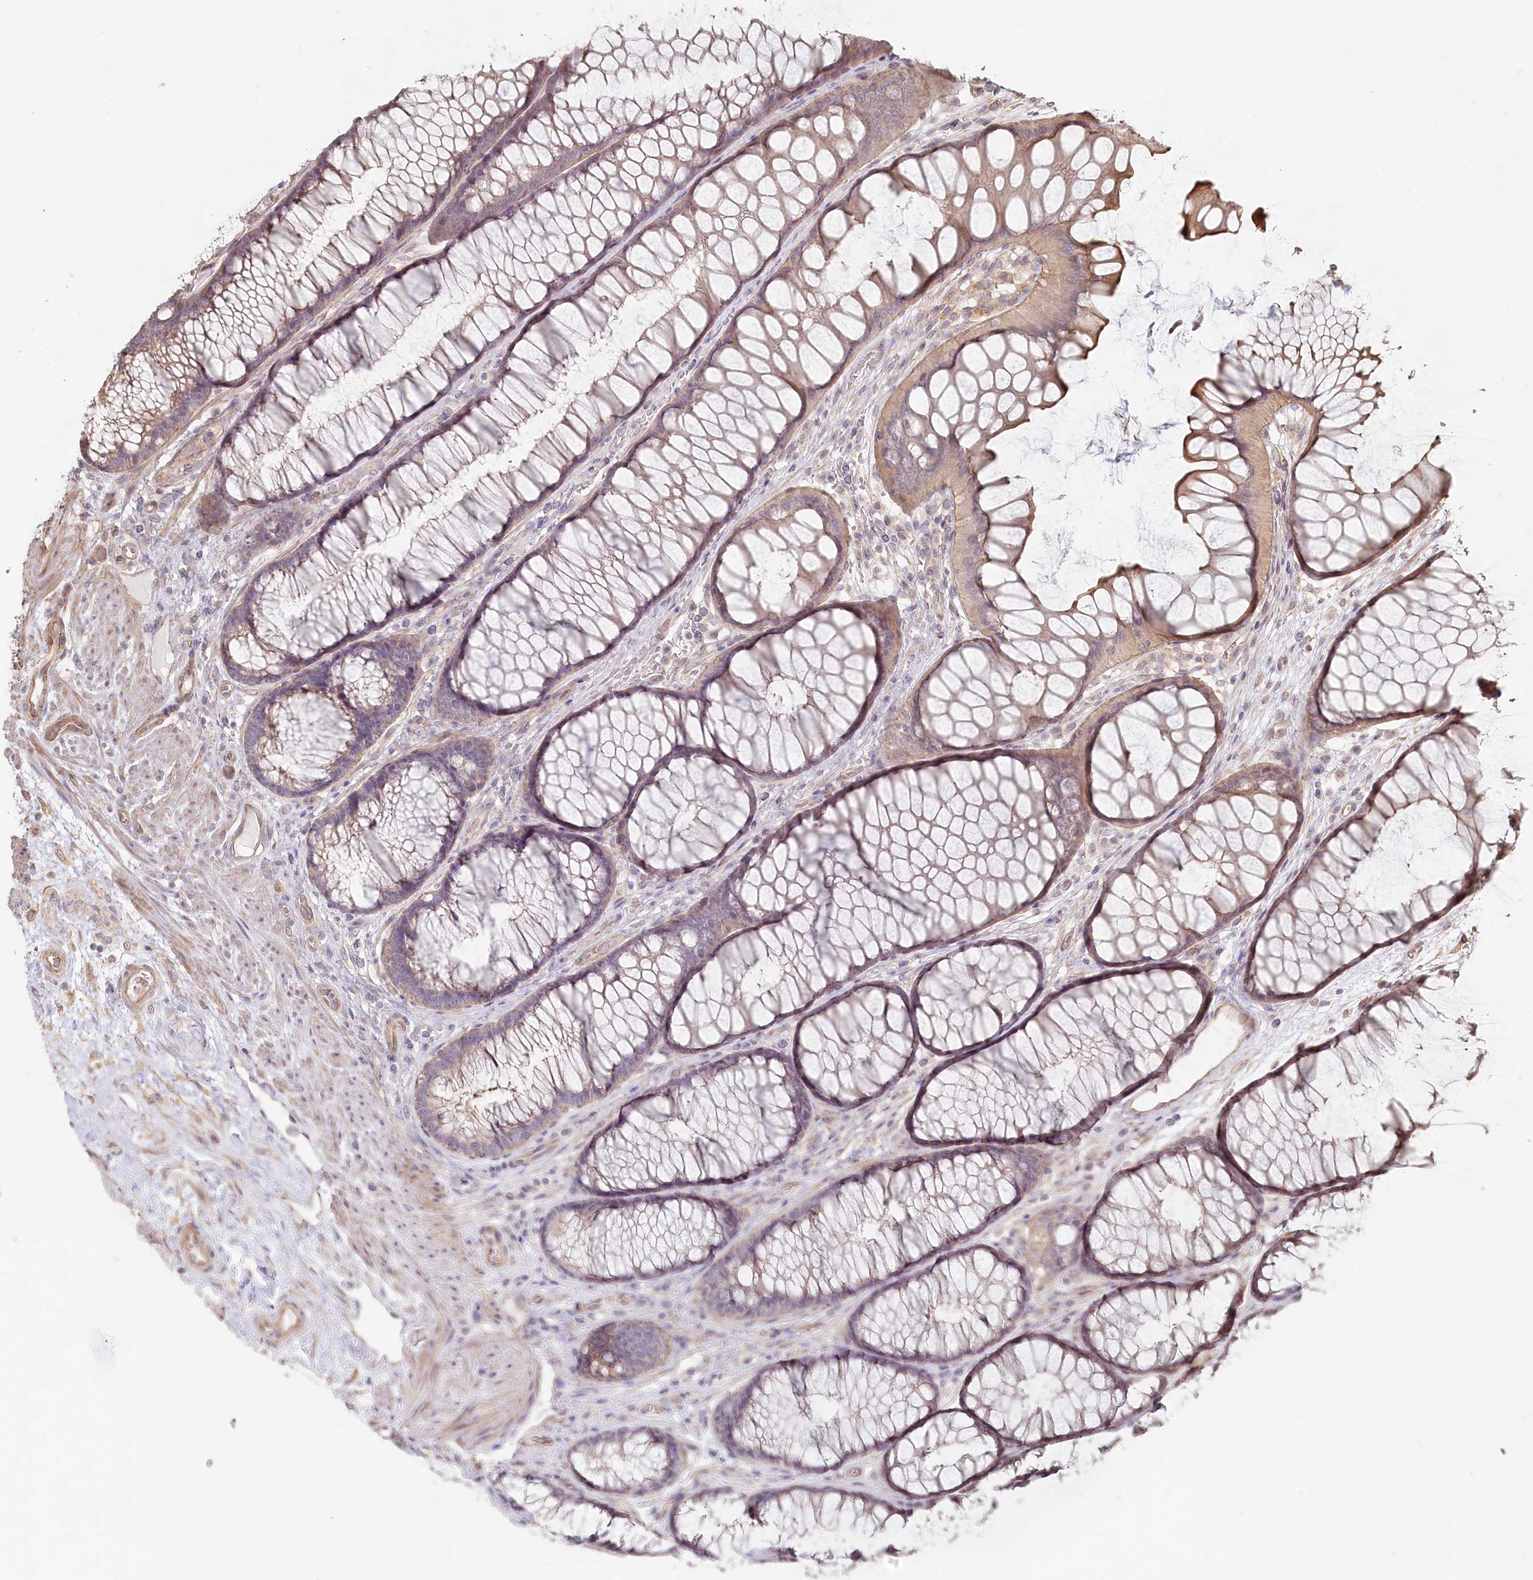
{"staining": {"intensity": "moderate", "quantity": ">75%", "location": "cytoplasmic/membranous"}, "tissue": "colon", "cell_type": "Endothelial cells", "image_type": "normal", "snomed": [{"axis": "morphology", "description": "Normal tissue, NOS"}, {"axis": "topography", "description": "Colon"}], "caption": "Benign colon demonstrates moderate cytoplasmic/membranous positivity in about >75% of endothelial cells, visualized by immunohistochemistry. (Stains: DAB (3,3'-diaminobenzidine) in brown, nuclei in blue, Microscopy: brightfield microscopy at high magnification).", "gene": "TCHP", "patient": {"sex": "female", "age": 82}}